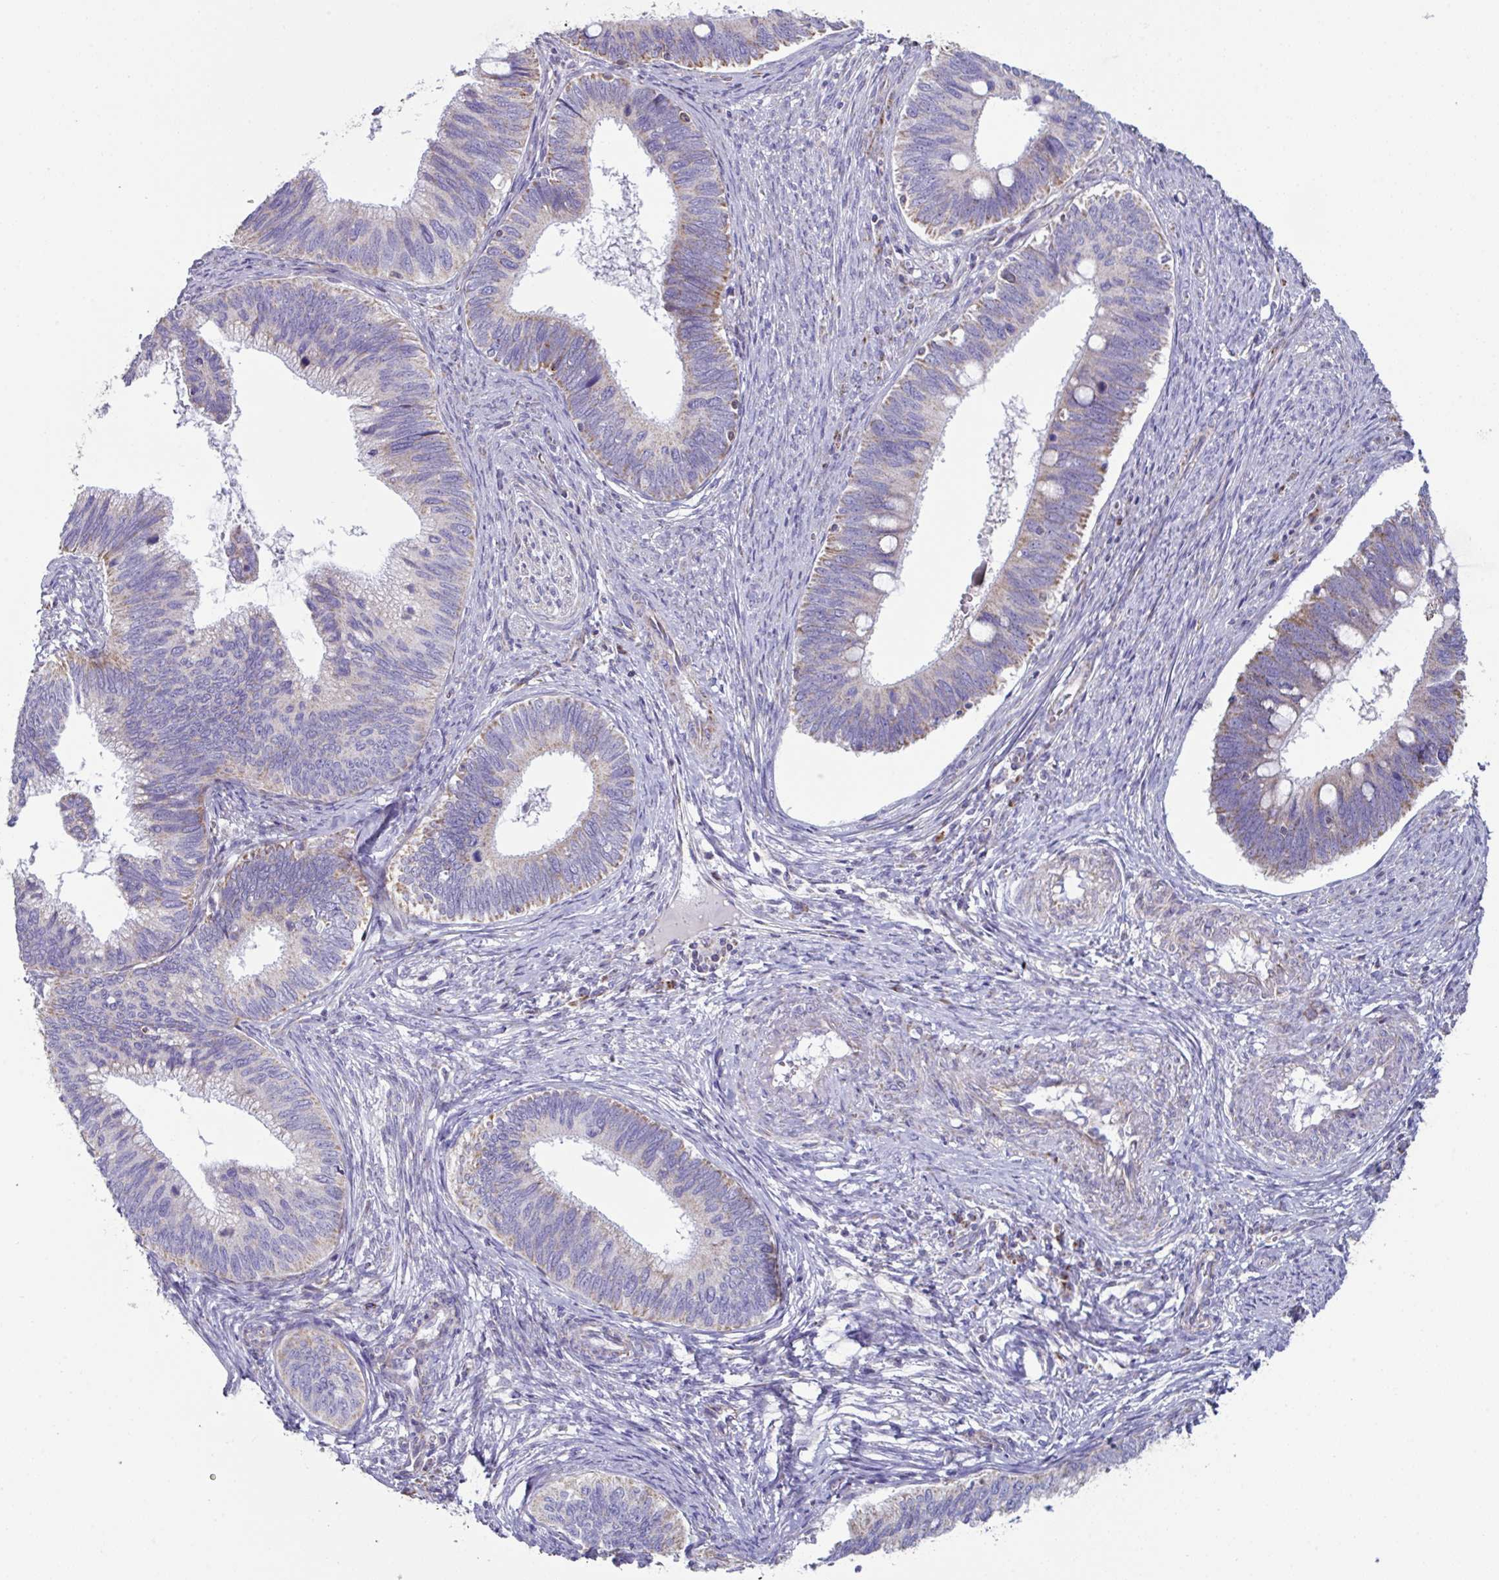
{"staining": {"intensity": "weak", "quantity": "<25%", "location": "cytoplasmic/membranous"}, "tissue": "cervical cancer", "cell_type": "Tumor cells", "image_type": "cancer", "snomed": [{"axis": "morphology", "description": "Adenocarcinoma, NOS"}, {"axis": "topography", "description": "Cervix"}], "caption": "Tumor cells are negative for protein expression in human adenocarcinoma (cervical).", "gene": "DOK7", "patient": {"sex": "female", "age": 42}}